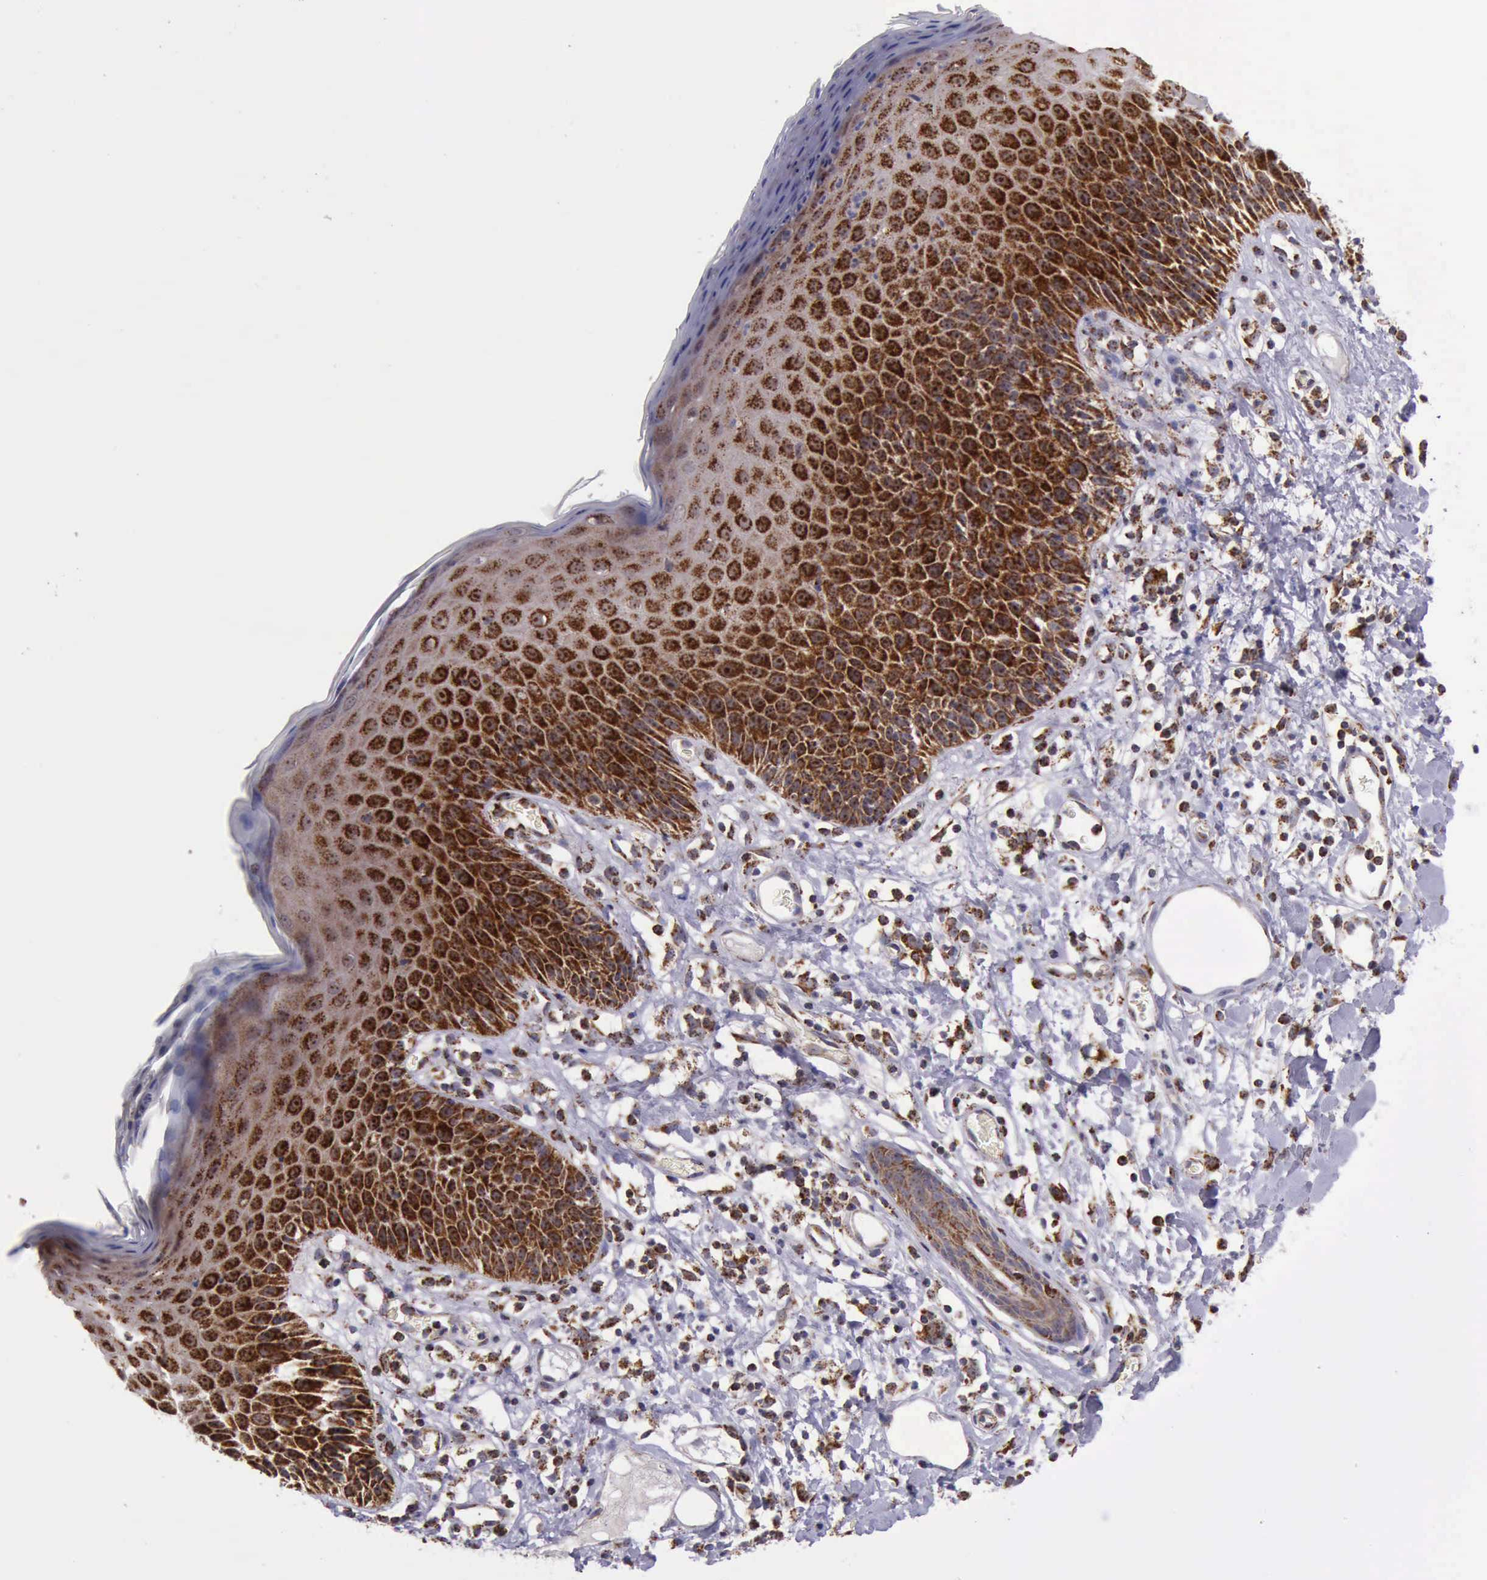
{"staining": {"intensity": "strong", "quantity": ">75%", "location": "cytoplasmic/membranous"}, "tissue": "skin", "cell_type": "Epidermal cells", "image_type": "normal", "snomed": [{"axis": "morphology", "description": "Normal tissue, NOS"}, {"axis": "topography", "description": "Vulva"}, {"axis": "topography", "description": "Peripheral nerve tissue"}], "caption": "The micrograph reveals staining of normal skin, revealing strong cytoplasmic/membranous protein positivity (brown color) within epidermal cells.", "gene": "TXN2", "patient": {"sex": "female", "age": 68}}